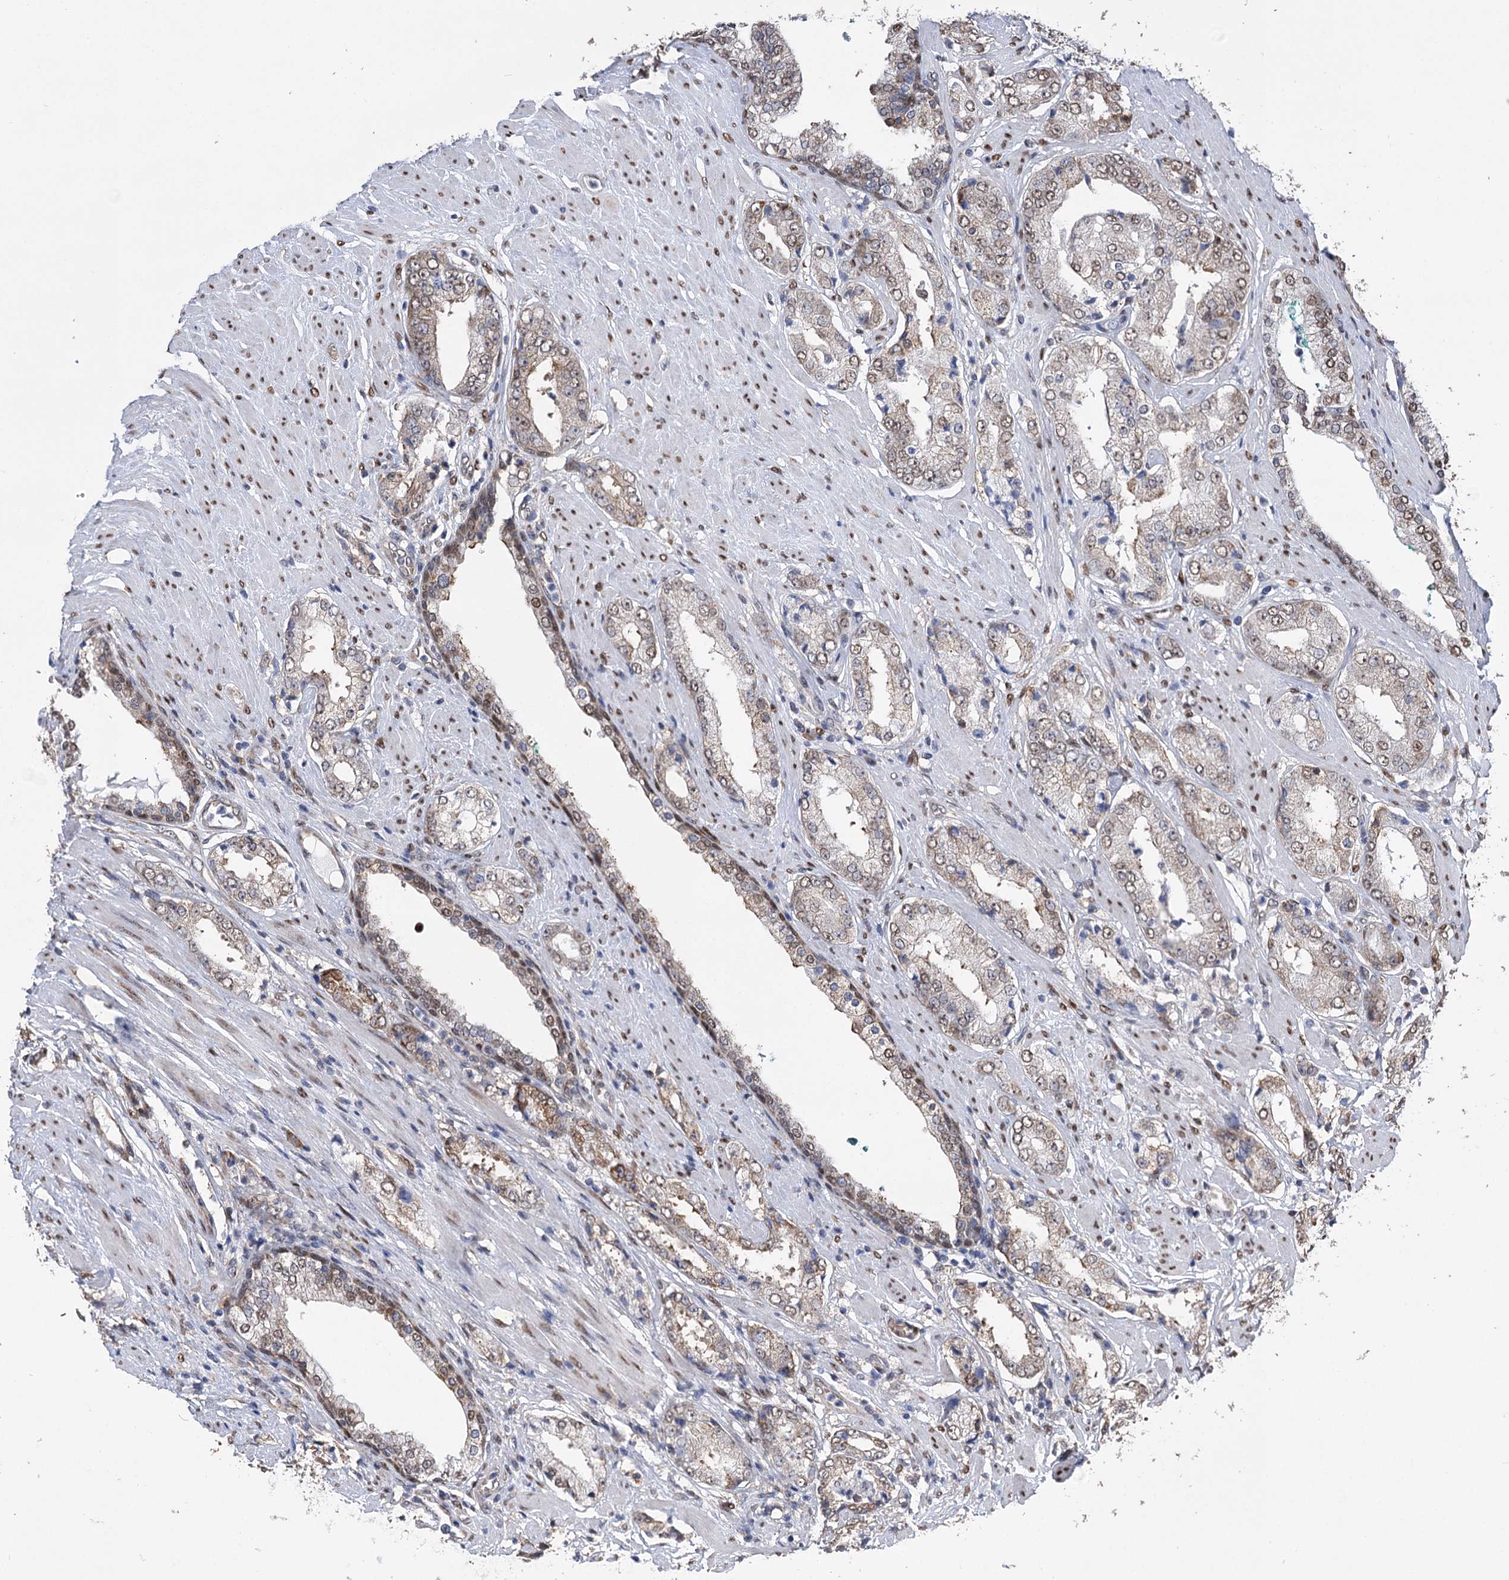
{"staining": {"intensity": "moderate", "quantity": "25%-75%", "location": "nuclear"}, "tissue": "prostate cancer", "cell_type": "Tumor cells", "image_type": "cancer", "snomed": [{"axis": "morphology", "description": "Adenocarcinoma, Low grade"}, {"axis": "topography", "description": "Prostate"}], "caption": "A medium amount of moderate nuclear positivity is seen in about 25%-75% of tumor cells in prostate cancer tissue.", "gene": "NFU1", "patient": {"sex": "male", "age": 67}}